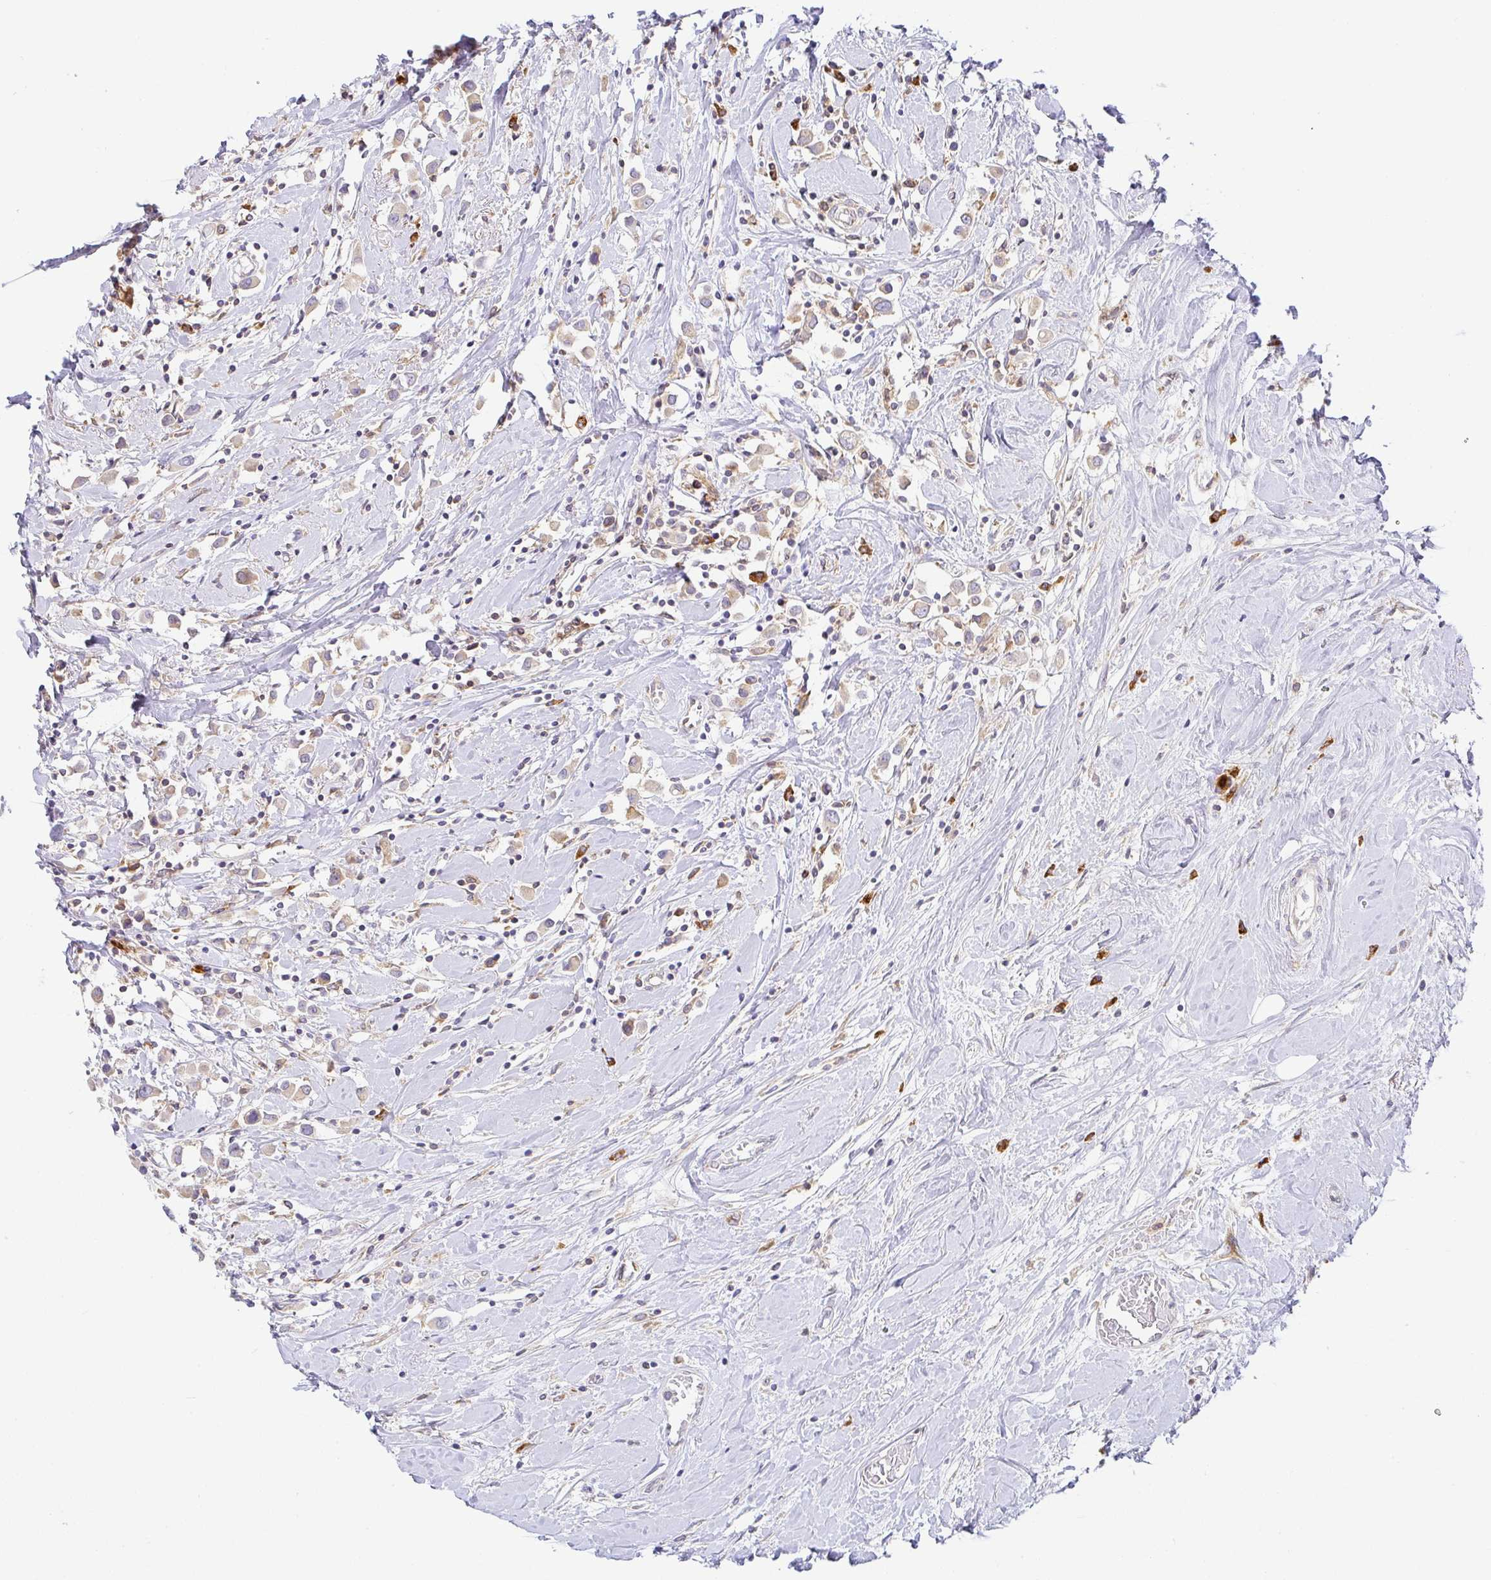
{"staining": {"intensity": "weak", "quantity": "25%-75%", "location": "cytoplasmic/membranous"}, "tissue": "breast cancer", "cell_type": "Tumor cells", "image_type": "cancer", "snomed": [{"axis": "morphology", "description": "Duct carcinoma"}, {"axis": "topography", "description": "Breast"}], "caption": "A low amount of weak cytoplasmic/membranous positivity is appreciated in approximately 25%-75% of tumor cells in breast cancer tissue.", "gene": "DERL2", "patient": {"sex": "female", "age": 61}}